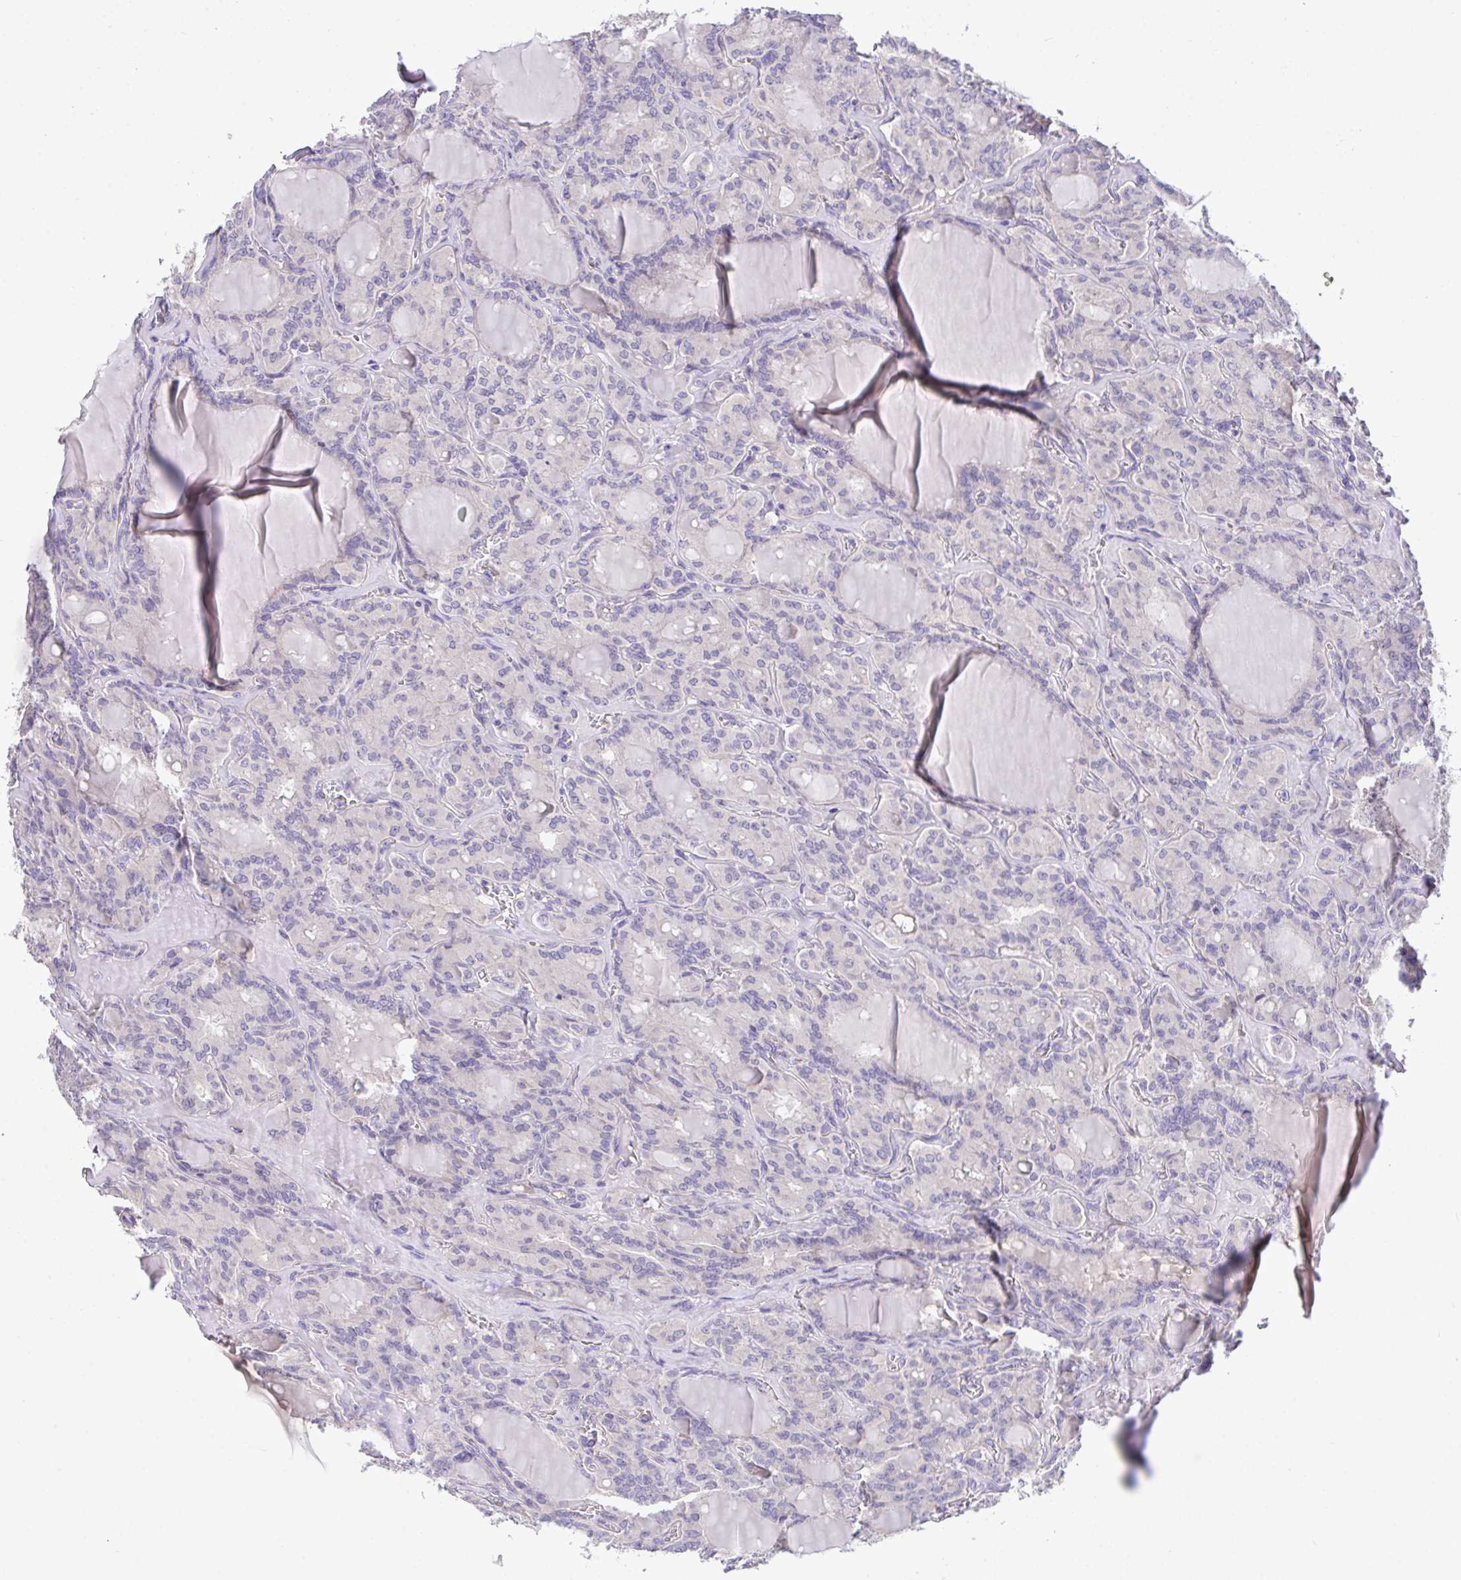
{"staining": {"intensity": "weak", "quantity": "<25%", "location": "cytoplasmic/membranous"}, "tissue": "thyroid cancer", "cell_type": "Tumor cells", "image_type": "cancer", "snomed": [{"axis": "morphology", "description": "Papillary adenocarcinoma, NOS"}, {"axis": "topography", "description": "Thyroid gland"}], "caption": "High power microscopy photomicrograph of an IHC histopathology image of papillary adenocarcinoma (thyroid), revealing no significant expression in tumor cells. The staining was performed using DAB (3,3'-diaminobenzidine) to visualize the protein expression in brown, while the nuclei were stained in blue with hematoxylin (Magnification: 20x).", "gene": "ZNF581", "patient": {"sex": "male", "age": 87}}